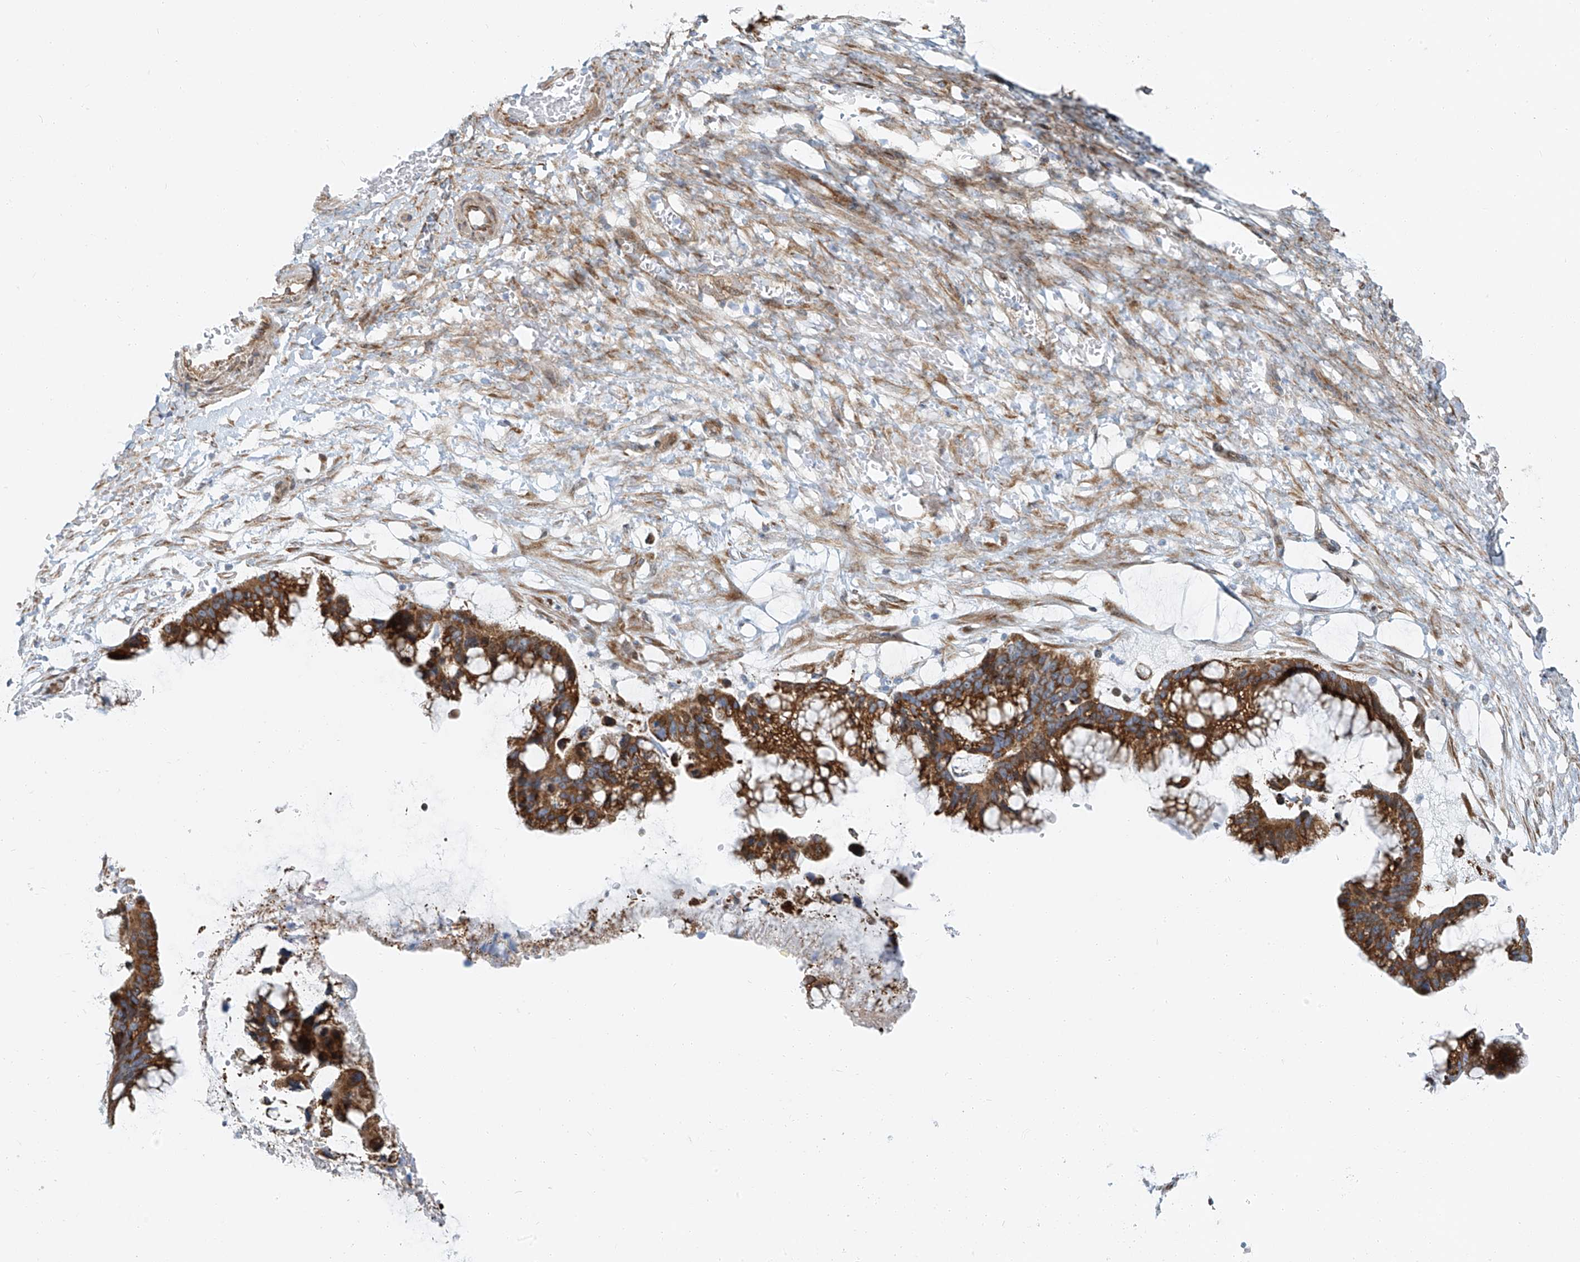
{"staining": {"intensity": "moderate", "quantity": ">75%", "location": "cytoplasmic/membranous"}, "tissue": "ovarian cancer", "cell_type": "Tumor cells", "image_type": "cancer", "snomed": [{"axis": "morphology", "description": "Cystadenocarcinoma, mucinous, NOS"}, {"axis": "topography", "description": "Ovary"}], "caption": "Protein analysis of ovarian mucinous cystadenocarcinoma tissue exhibits moderate cytoplasmic/membranous expression in about >75% of tumor cells. Nuclei are stained in blue.", "gene": "HIC2", "patient": {"sex": "female", "age": 37}}